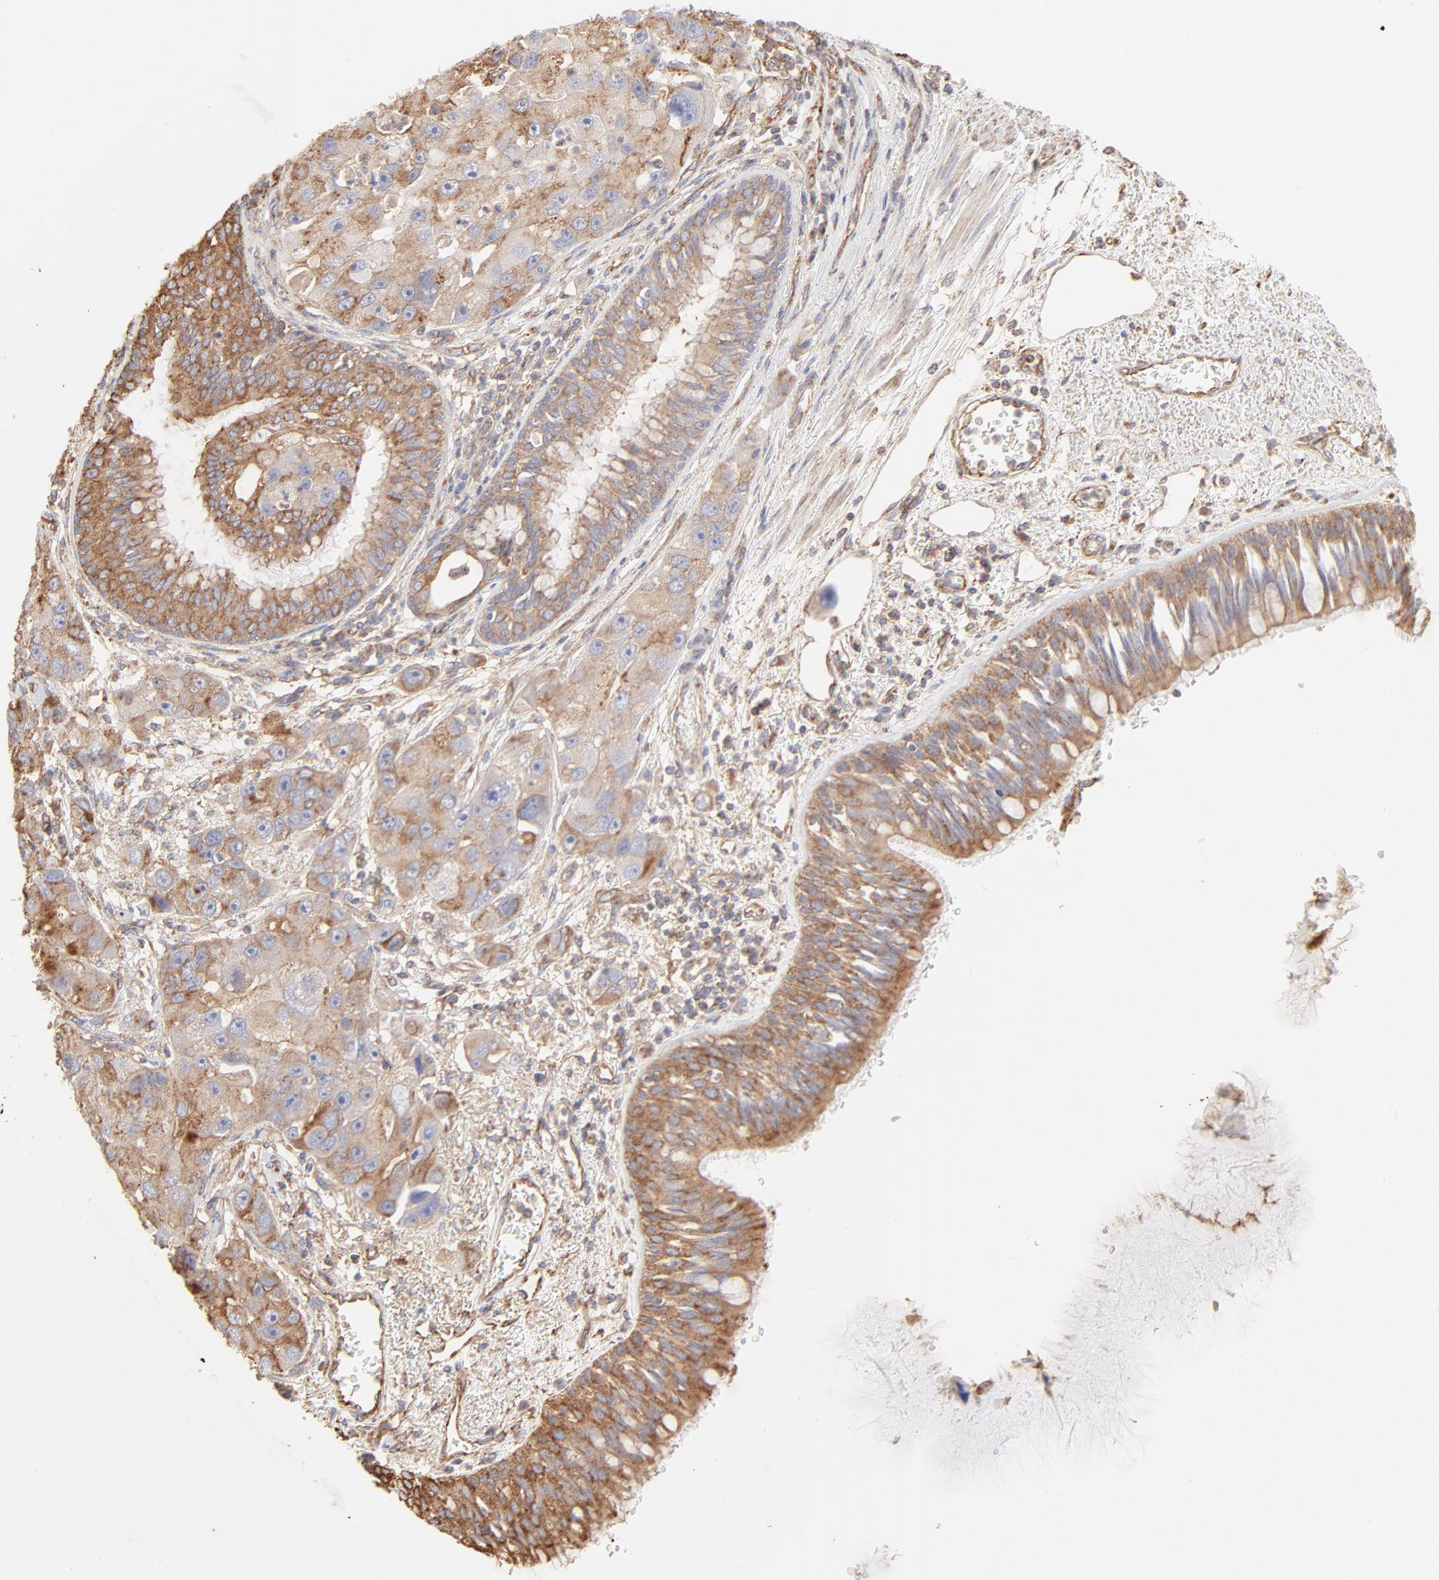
{"staining": {"intensity": "moderate", "quantity": ">75%", "location": "cytoplasmic/membranous"}, "tissue": "bronchus", "cell_type": "Respiratory epithelial cells", "image_type": "normal", "snomed": [{"axis": "morphology", "description": "Normal tissue, NOS"}, {"axis": "morphology", "description": "Adenocarcinoma, NOS"}, {"axis": "morphology", "description": "Adenocarcinoma, metastatic, NOS"}, {"axis": "topography", "description": "Lymph node"}, {"axis": "topography", "description": "Bronchus"}, {"axis": "topography", "description": "Lung"}], "caption": "Bronchus stained with a protein marker shows moderate staining in respiratory epithelial cells.", "gene": "CLTB", "patient": {"sex": "female", "age": 54}}